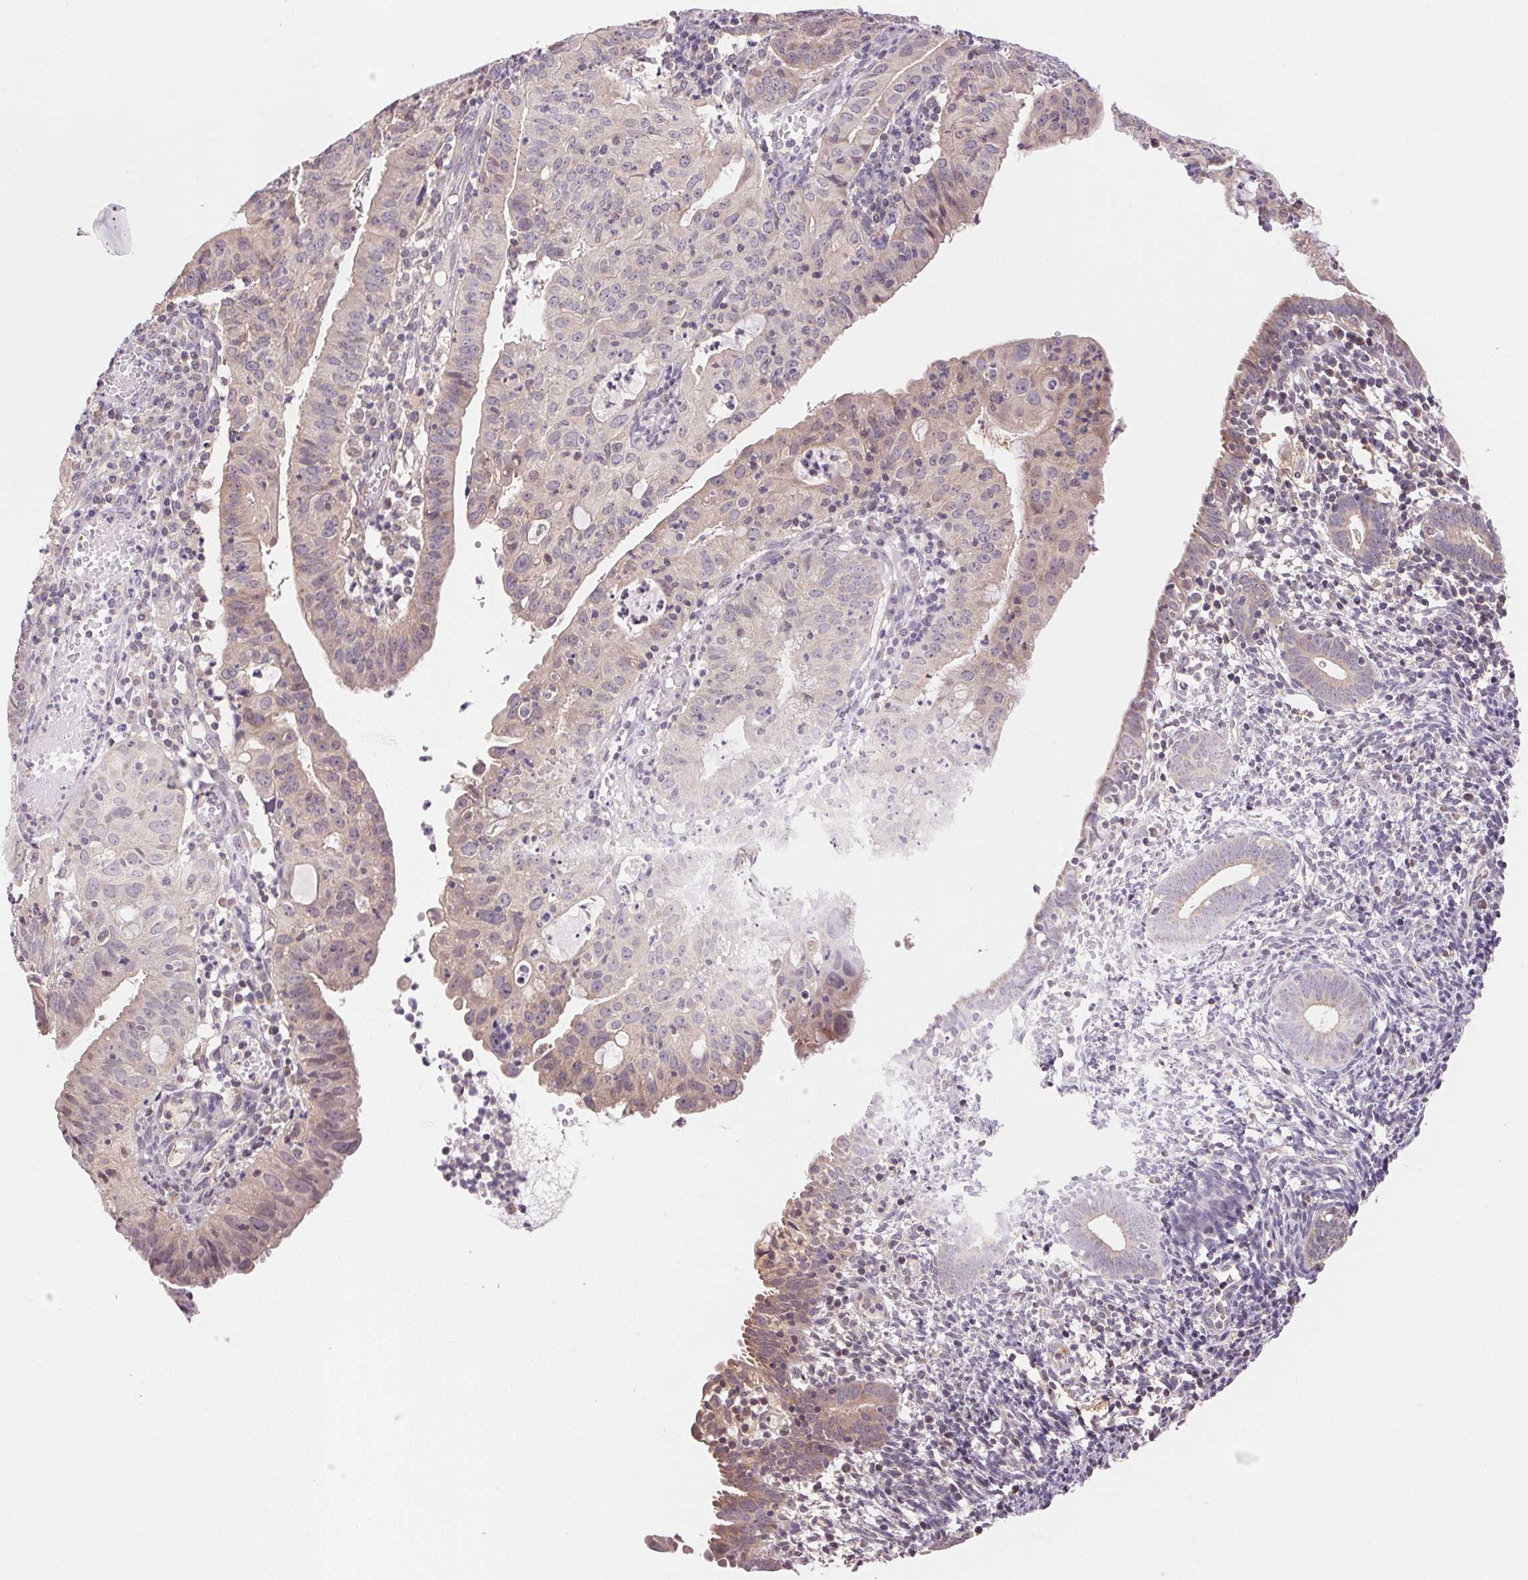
{"staining": {"intensity": "weak", "quantity": "<25%", "location": "cytoplasmic/membranous"}, "tissue": "endometrial cancer", "cell_type": "Tumor cells", "image_type": "cancer", "snomed": [{"axis": "morphology", "description": "Adenocarcinoma, NOS"}, {"axis": "topography", "description": "Endometrium"}], "caption": "Endometrial cancer was stained to show a protein in brown. There is no significant positivity in tumor cells. (DAB (3,3'-diaminobenzidine) immunohistochemistry with hematoxylin counter stain).", "gene": "BNIP5", "patient": {"sex": "female", "age": 60}}